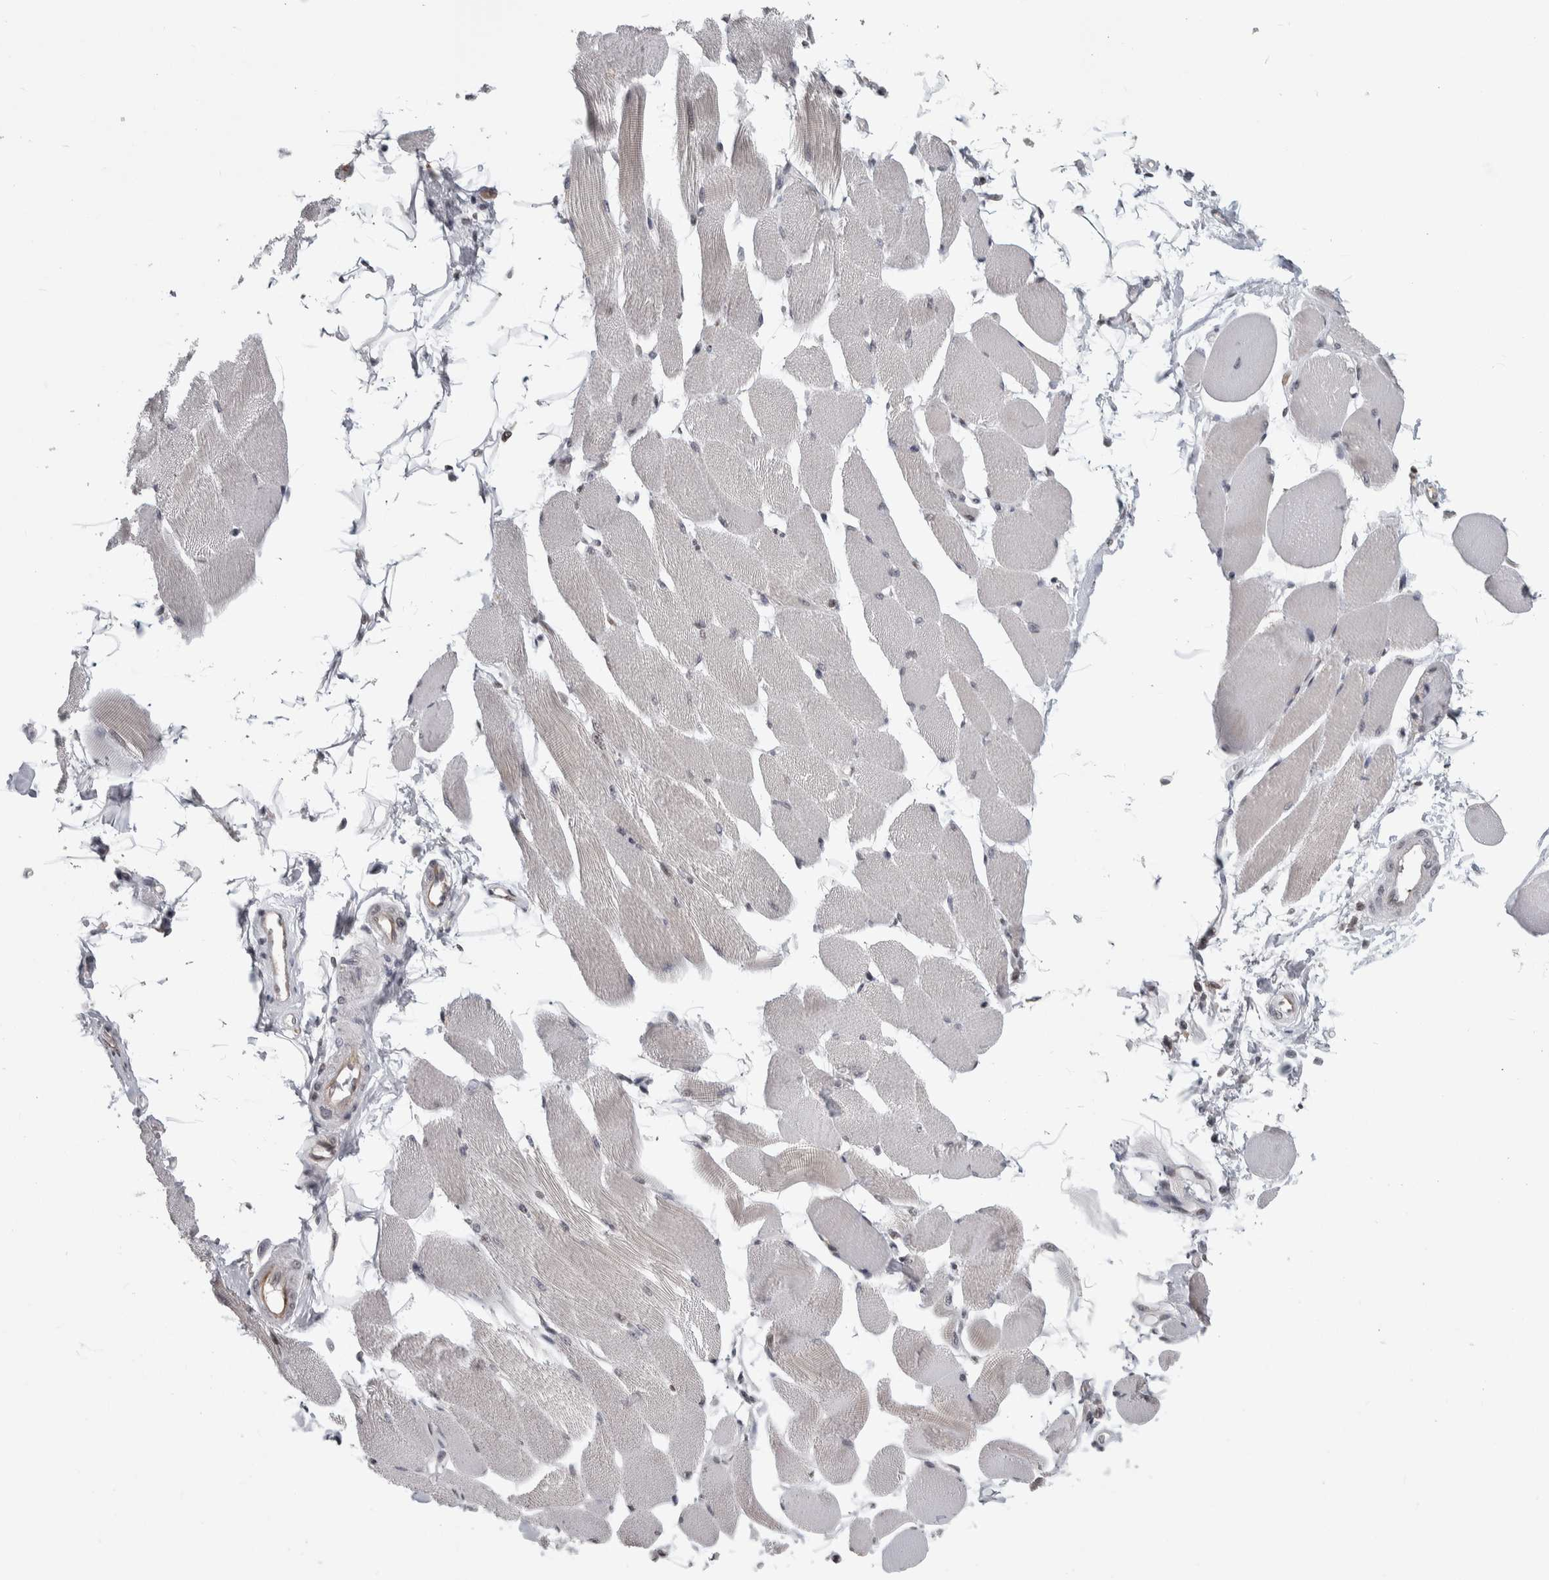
{"staining": {"intensity": "weak", "quantity": "<25%", "location": "nuclear"}, "tissue": "skeletal muscle", "cell_type": "Myocytes", "image_type": "normal", "snomed": [{"axis": "morphology", "description": "Normal tissue, NOS"}, {"axis": "topography", "description": "Skeletal muscle"}, {"axis": "topography", "description": "Peripheral nerve tissue"}], "caption": "Normal skeletal muscle was stained to show a protein in brown. There is no significant staining in myocytes.", "gene": "ZSCAN21", "patient": {"sex": "female", "age": 84}}